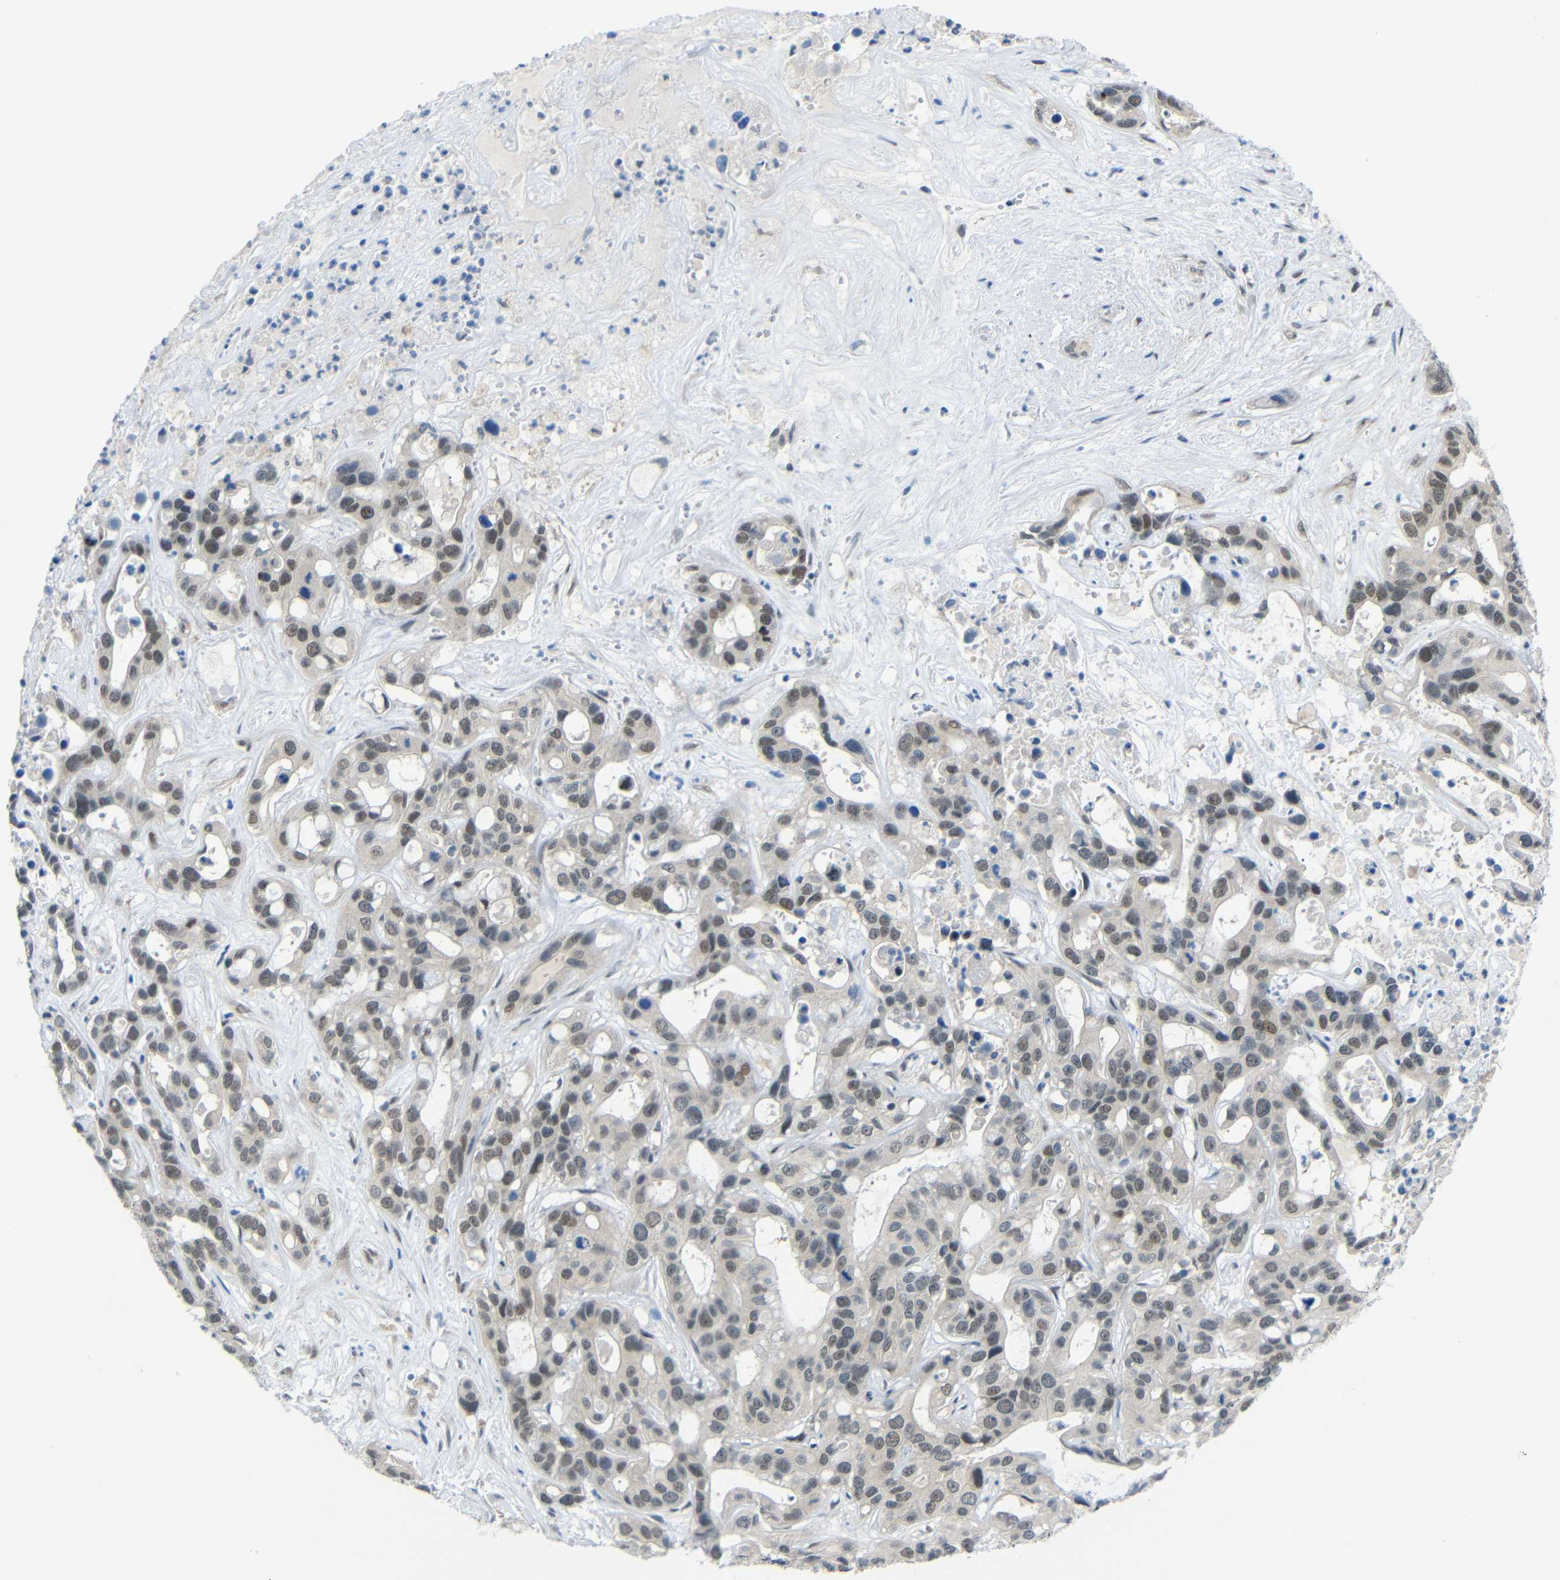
{"staining": {"intensity": "moderate", "quantity": ">75%", "location": "nuclear"}, "tissue": "liver cancer", "cell_type": "Tumor cells", "image_type": "cancer", "snomed": [{"axis": "morphology", "description": "Cholangiocarcinoma"}, {"axis": "topography", "description": "Liver"}], "caption": "A medium amount of moderate nuclear expression is appreciated in about >75% of tumor cells in cholangiocarcinoma (liver) tissue.", "gene": "GPR158", "patient": {"sex": "female", "age": 65}}